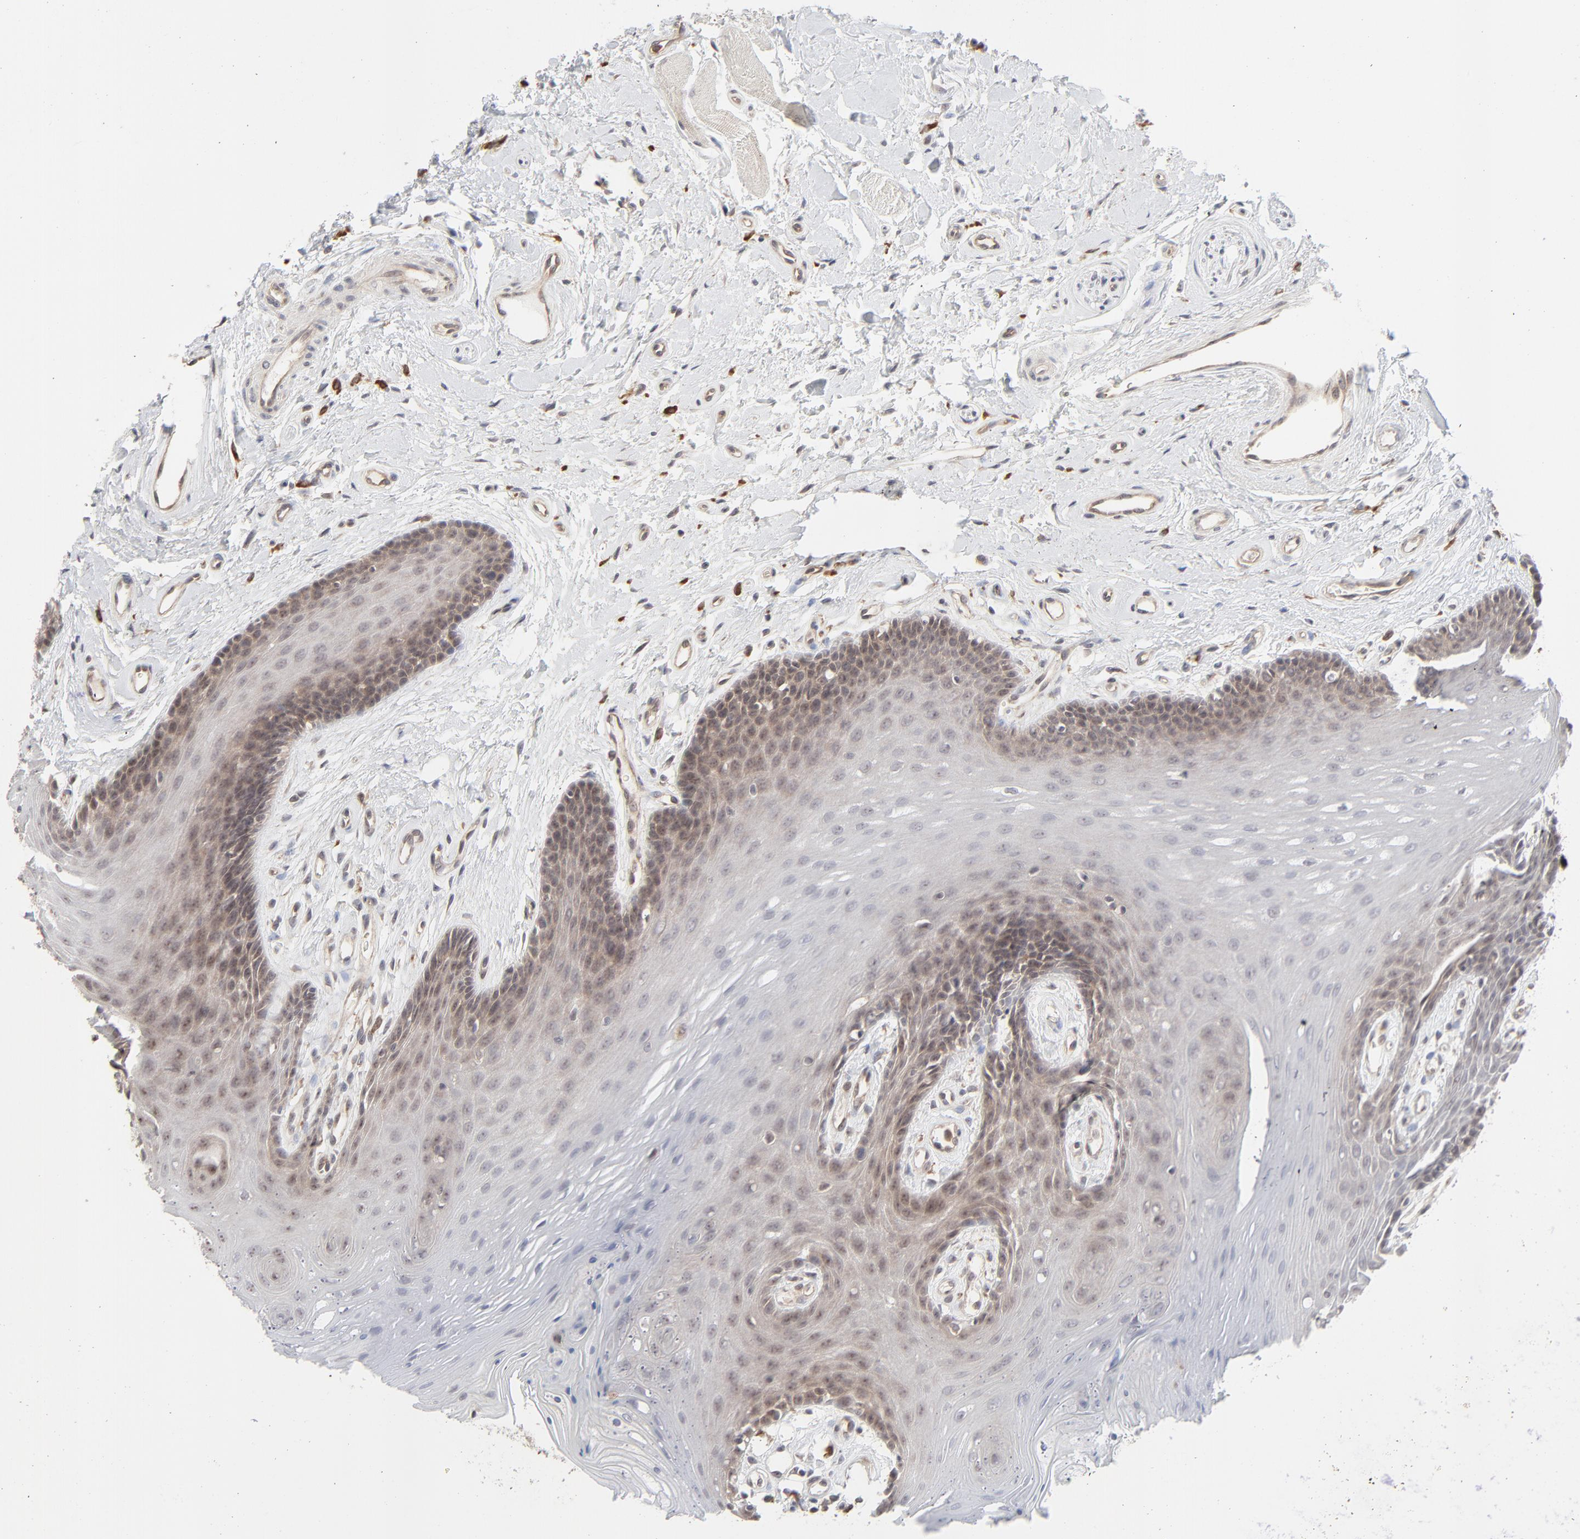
{"staining": {"intensity": "moderate", "quantity": "25%-75%", "location": "cytoplasmic/membranous"}, "tissue": "oral mucosa", "cell_type": "Squamous epithelial cells", "image_type": "normal", "snomed": [{"axis": "morphology", "description": "Normal tissue, NOS"}, {"axis": "topography", "description": "Oral tissue"}], "caption": "Immunohistochemistry photomicrograph of unremarkable human oral mucosa stained for a protein (brown), which shows medium levels of moderate cytoplasmic/membranous positivity in about 25%-75% of squamous epithelial cells.", "gene": "RAB5C", "patient": {"sex": "male", "age": 62}}